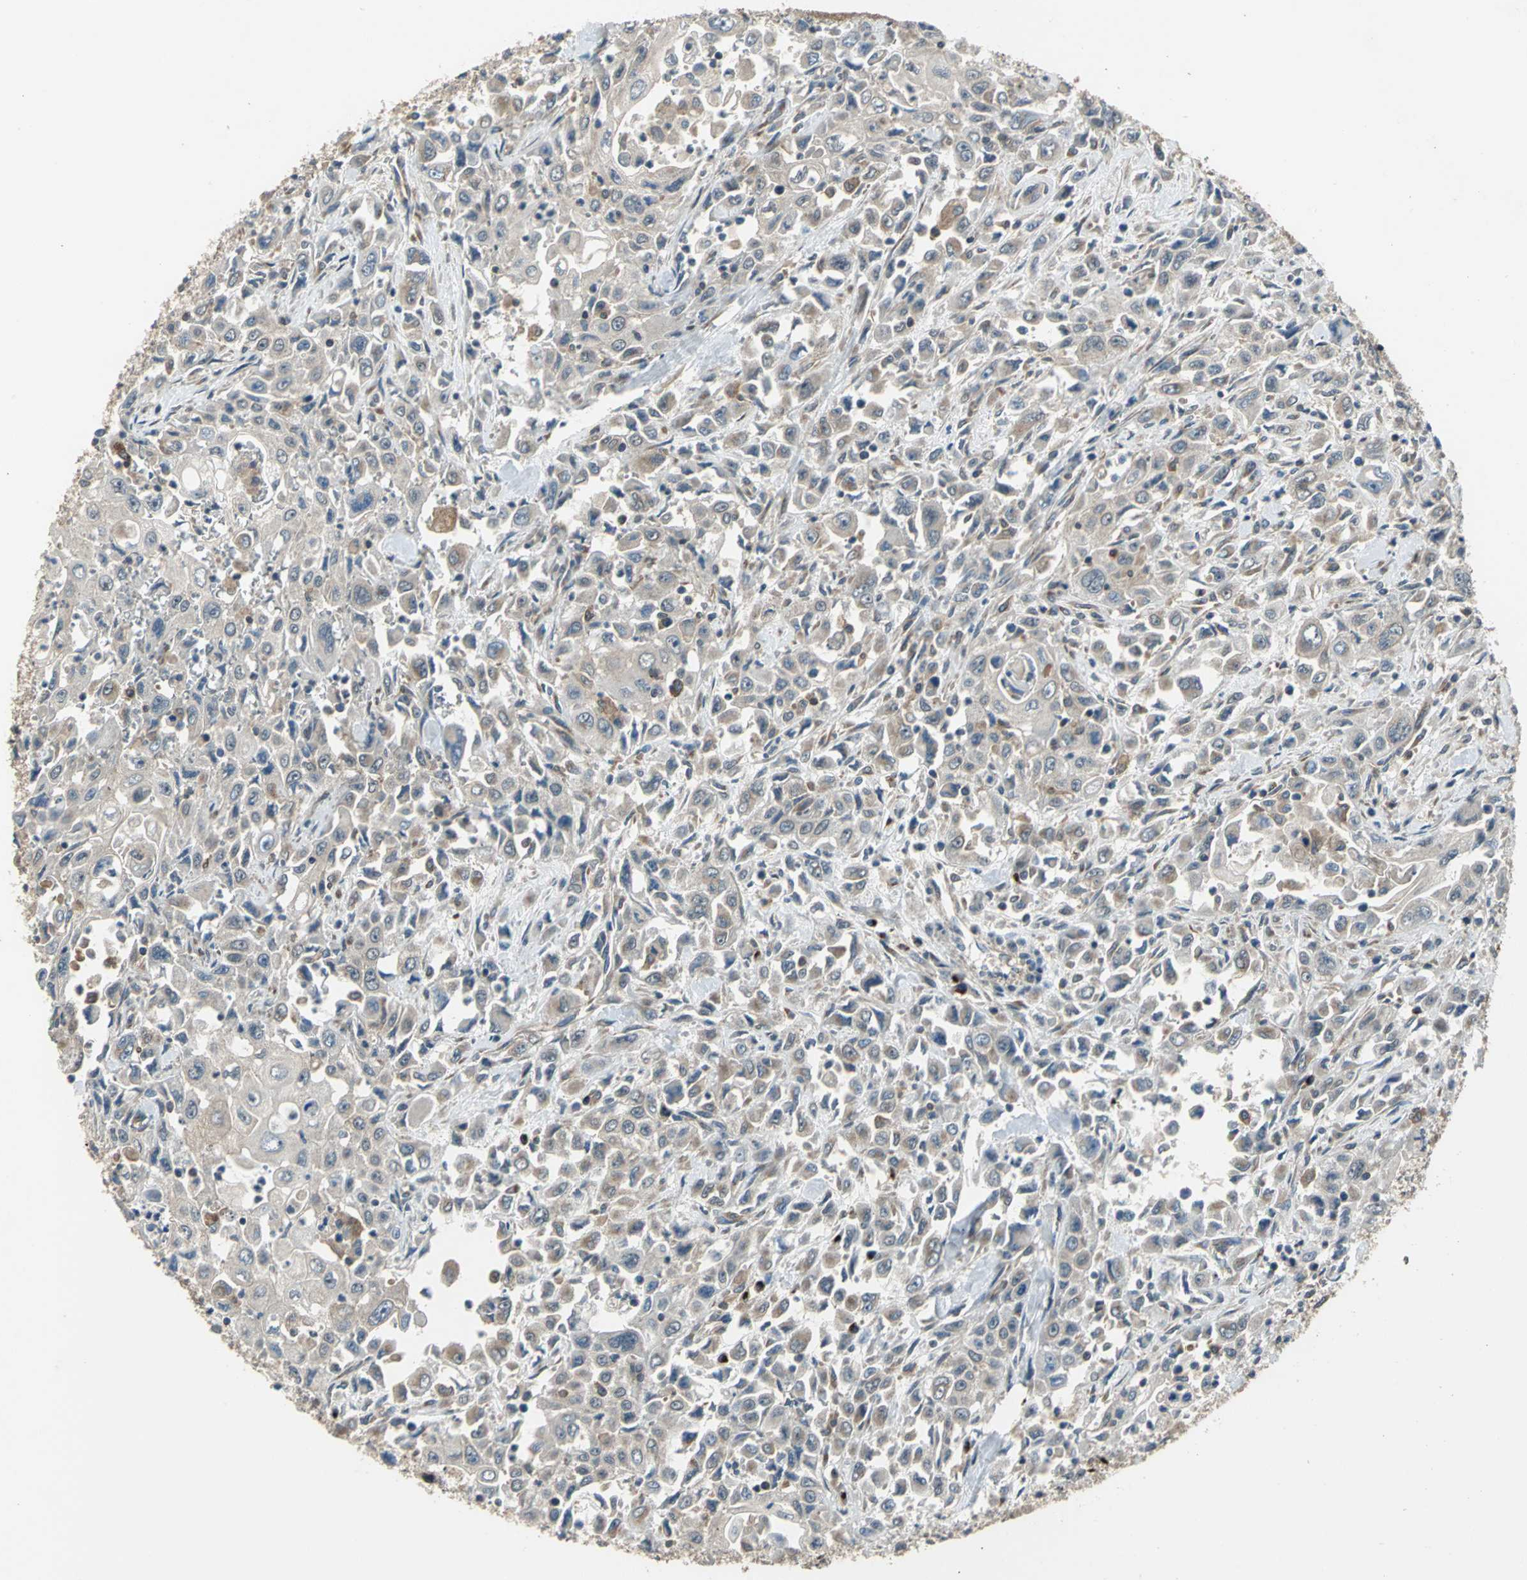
{"staining": {"intensity": "moderate", "quantity": ">75%", "location": "cytoplasmic/membranous"}, "tissue": "pancreatic cancer", "cell_type": "Tumor cells", "image_type": "cancer", "snomed": [{"axis": "morphology", "description": "Adenocarcinoma, NOS"}, {"axis": "topography", "description": "Pancreas"}], "caption": "Immunohistochemistry image of pancreatic adenocarcinoma stained for a protein (brown), which displays medium levels of moderate cytoplasmic/membranous staining in approximately >75% of tumor cells.", "gene": "NFKBIE", "patient": {"sex": "male", "age": 70}}